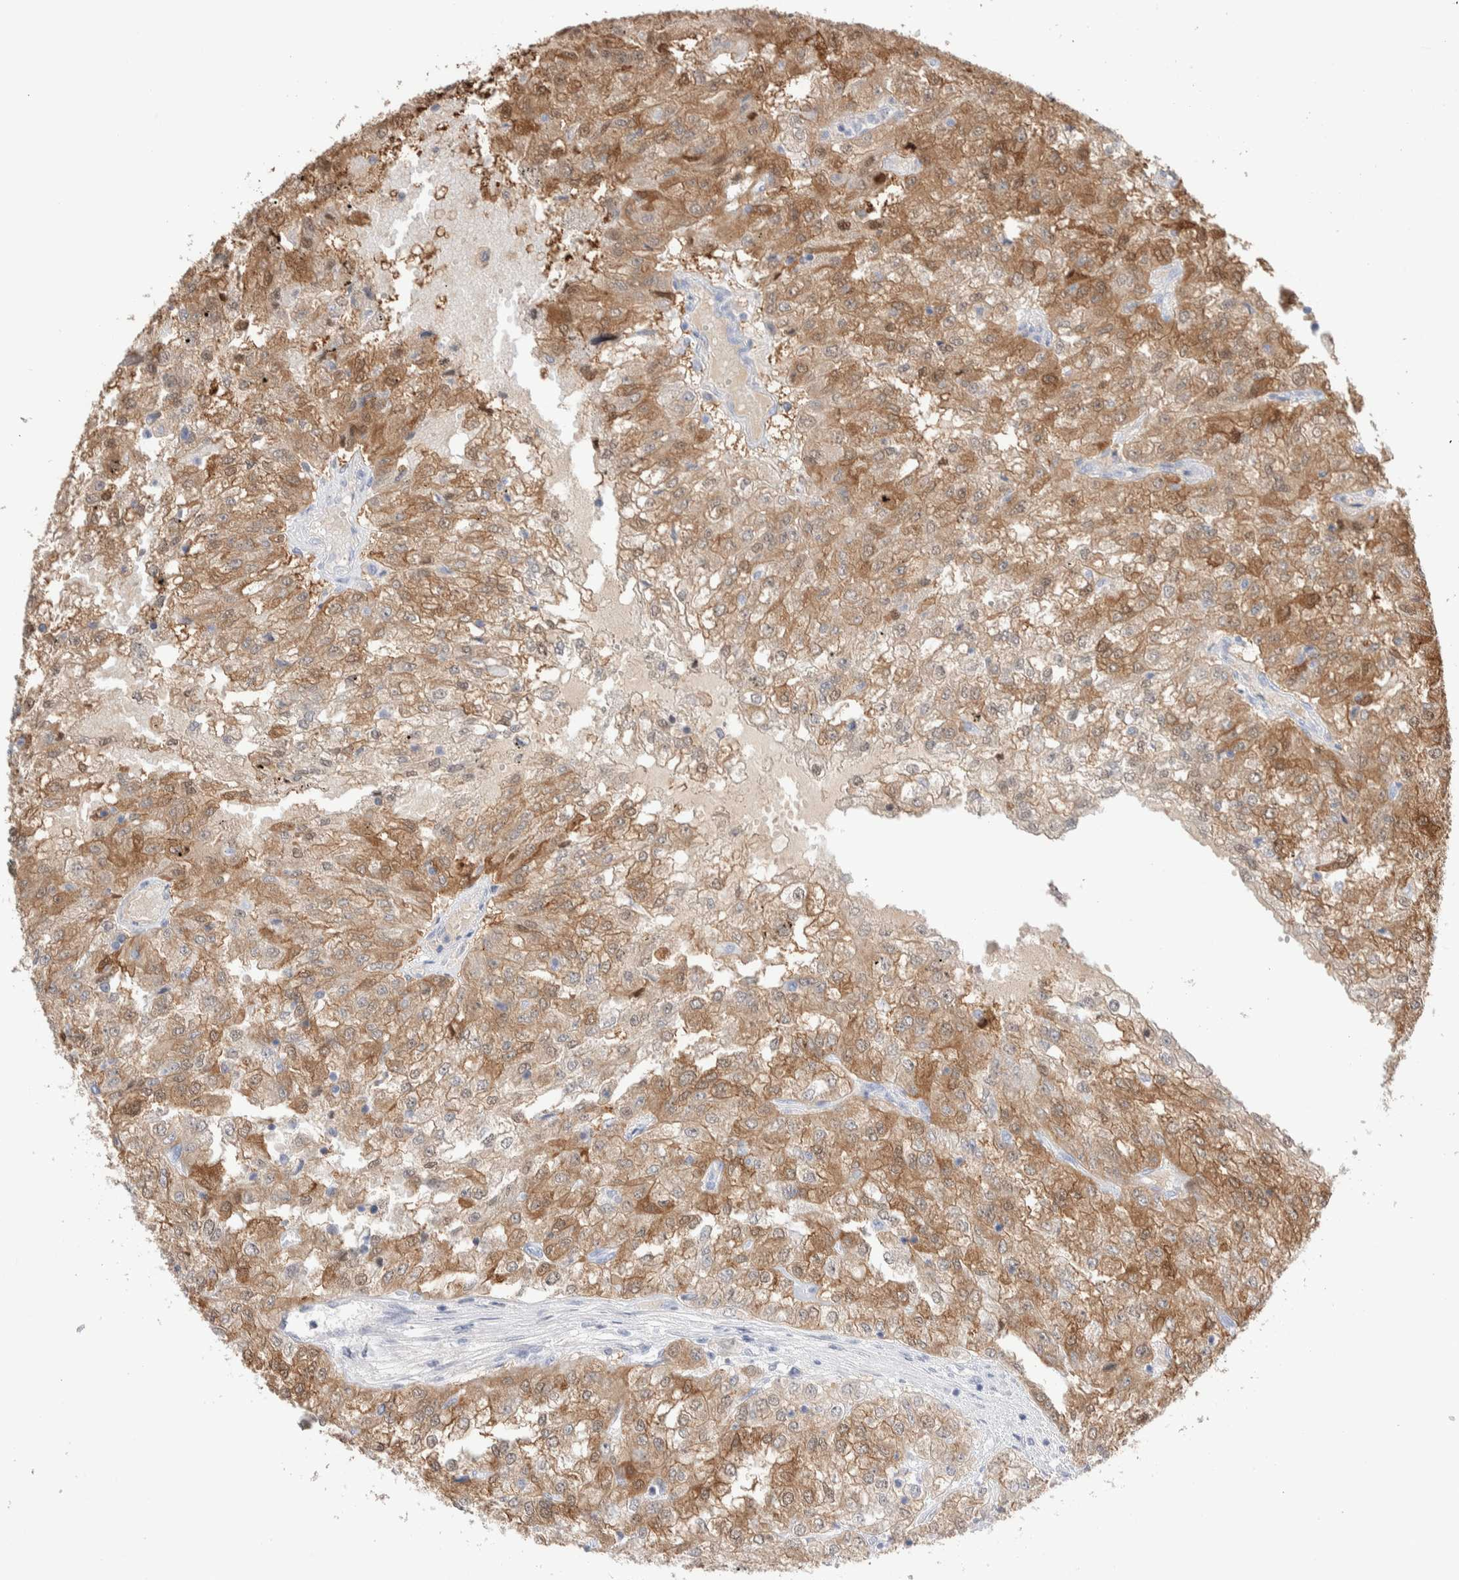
{"staining": {"intensity": "moderate", "quantity": ">75%", "location": "cytoplasmic/membranous"}, "tissue": "renal cancer", "cell_type": "Tumor cells", "image_type": "cancer", "snomed": [{"axis": "morphology", "description": "Adenocarcinoma, NOS"}, {"axis": "topography", "description": "Kidney"}], "caption": "Tumor cells reveal moderate cytoplasmic/membranous expression in approximately >75% of cells in renal adenocarcinoma. The staining is performed using DAB brown chromogen to label protein expression. The nuclei are counter-stained blue using hematoxylin.", "gene": "GDA", "patient": {"sex": "female", "age": 54}}